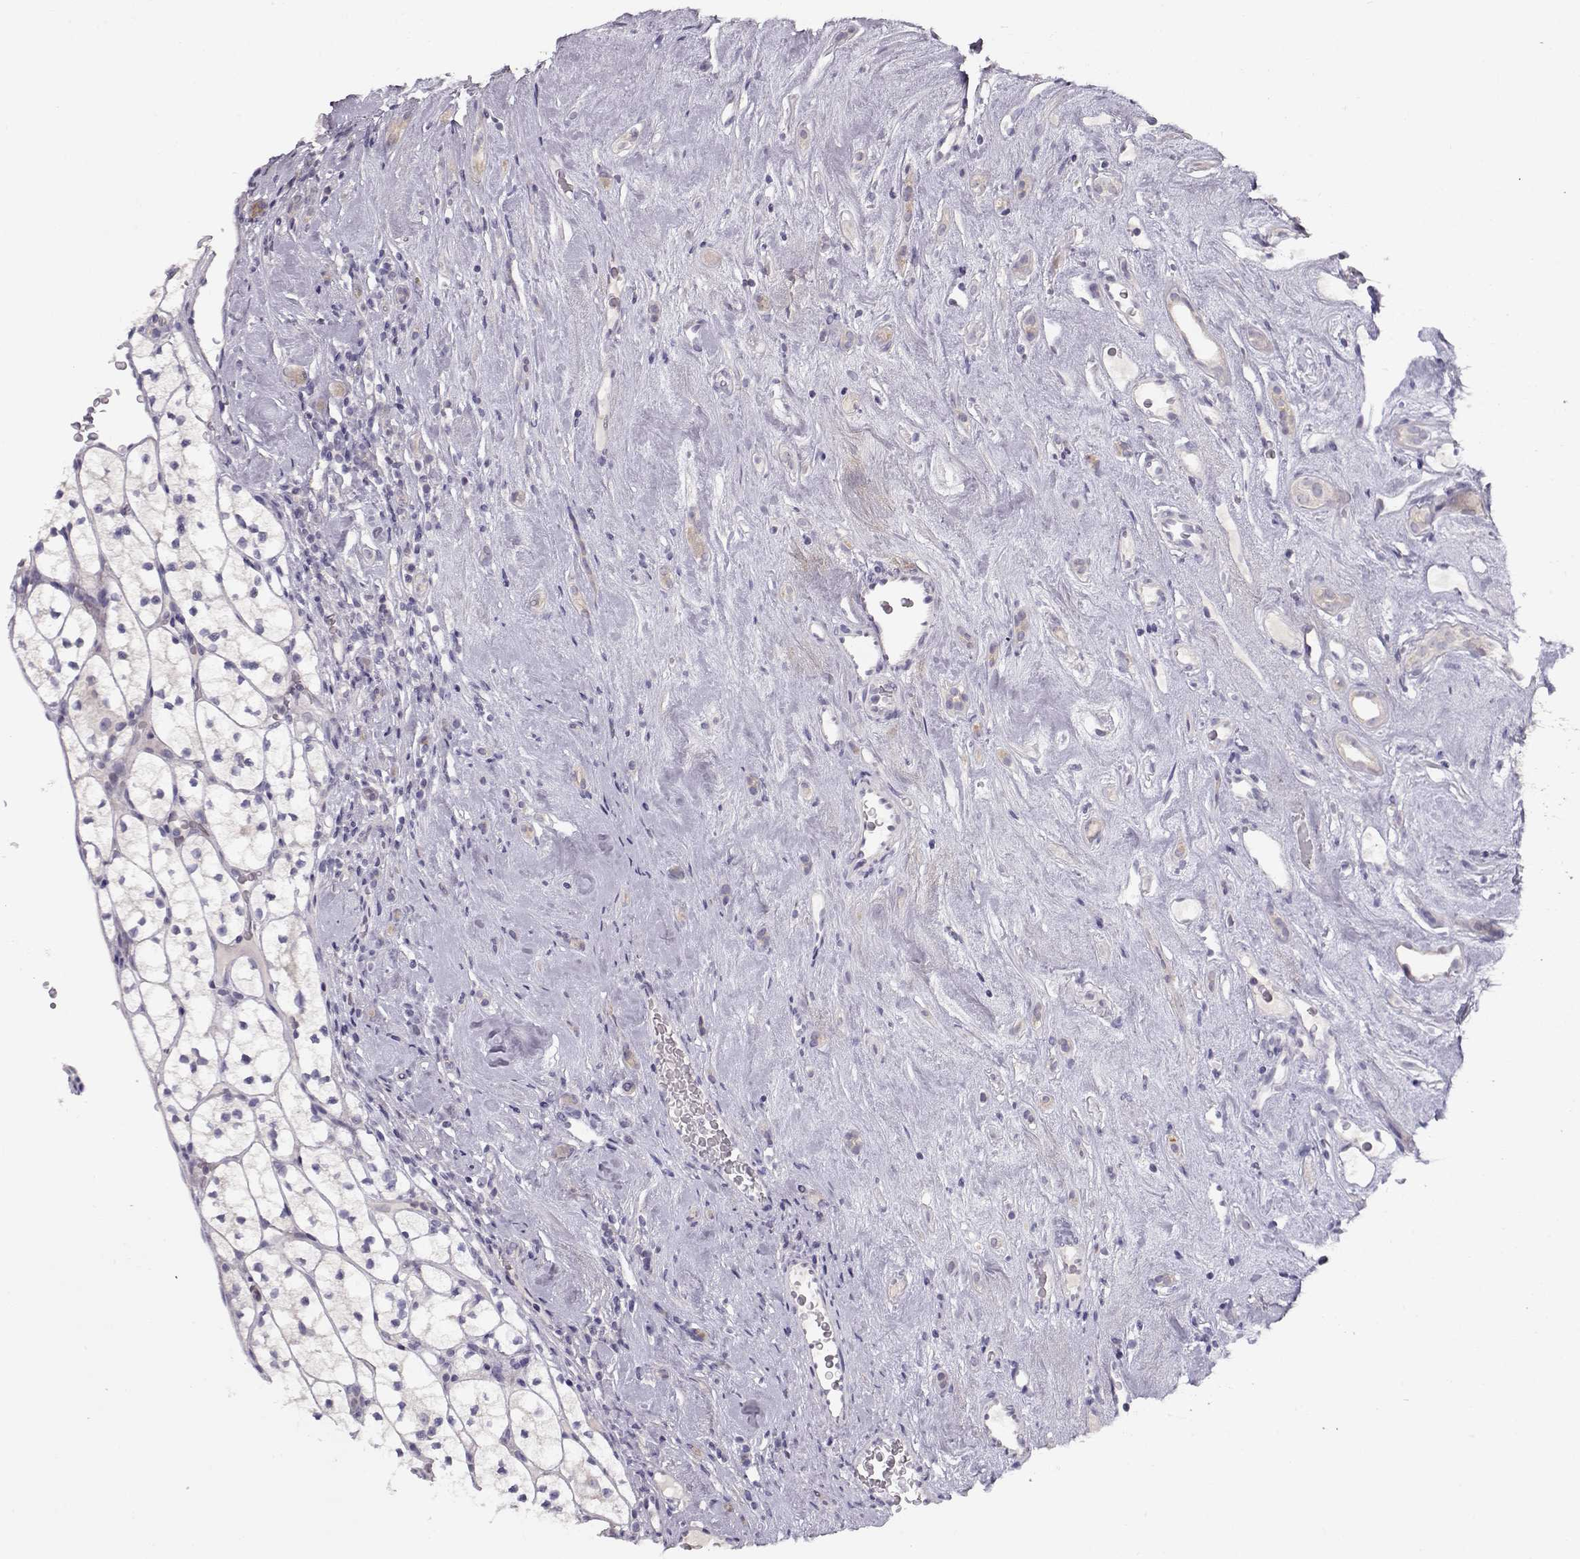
{"staining": {"intensity": "negative", "quantity": "none", "location": "none"}, "tissue": "renal cancer", "cell_type": "Tumor cells", "image_type": "cancer", "snomed": [{"axis": "morphology", "description": "Adenocarcinoma, NOS"}, {"axis": "topography", "description": "Kidney"}], "caption": "Tumor cells are negative for brown protein staining in adenocarcinoma (renal). (Stains: DAB (3,3'-diaminobenzidine) IHC with hematoxylin counter stain, Microscopy: brightfield microscopy at high magnification).", "gene": "GRK1", "patient": {"sex": "female", "age": 89}}